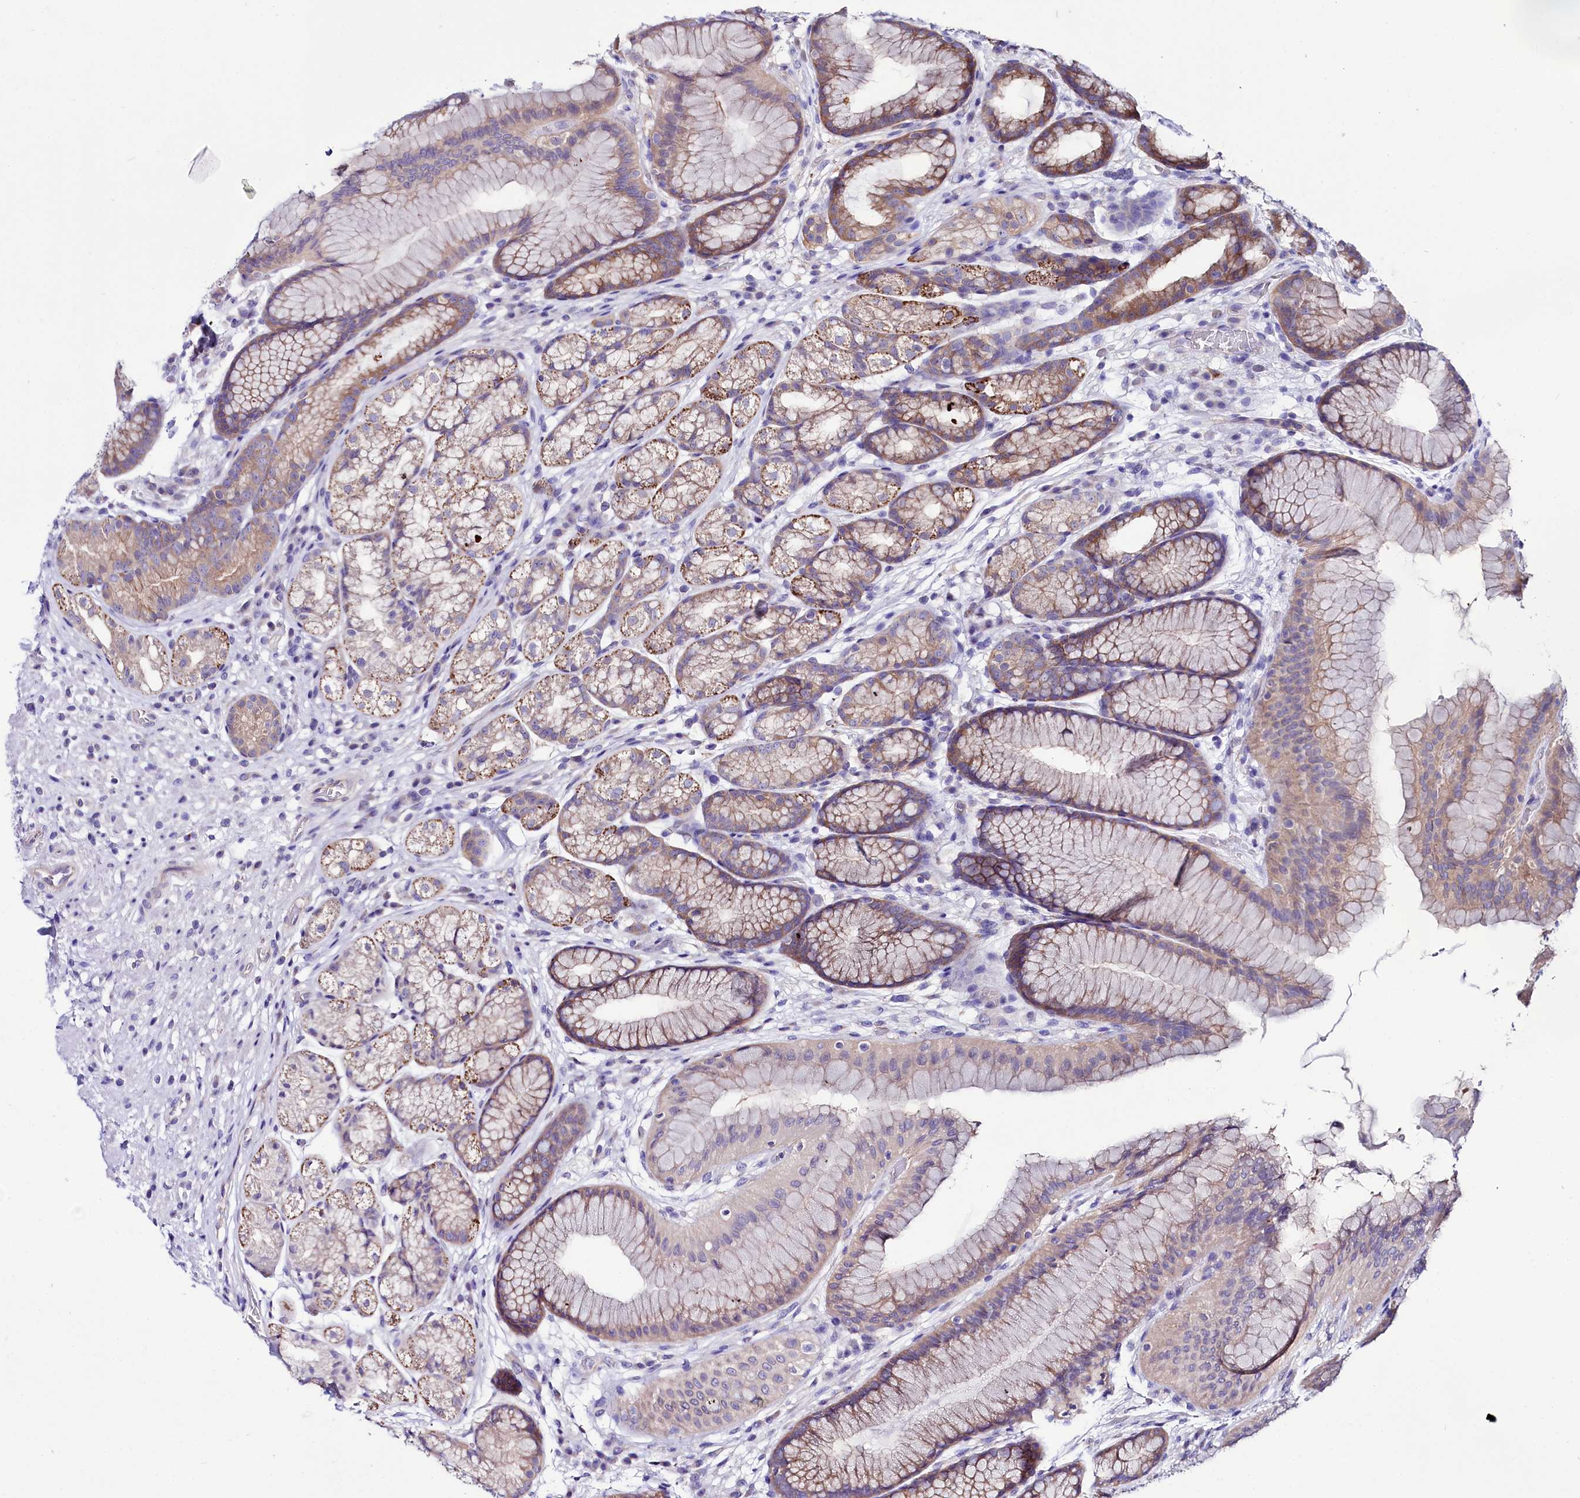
{"staining": {"intensity": "moderate", "quantity": "25%-75%", "location": "cytoplasmic/membranous"}, "tissue": "stomach", "cell_type": "Glandular cells", "image_type": "normal", "snomed": [{"axis": "morphology", "description": "Normal tissue, NOS"}, {"axis": "topography", "description": "Stomach"}], "caption": "Protein staining by IHC demonstrates moderate cytoplasmic/membranous expression in approximately 25%-75% of glandular cells in benign stomach. The staining is performed using DAB (3,3'-diaminobenzidine) brown chromogen to label protein expression. The nuclei are counter-stained blue using hematoxylin.", "gene": "ABHD5", "patient": {"sex": "male", "age": 57}}